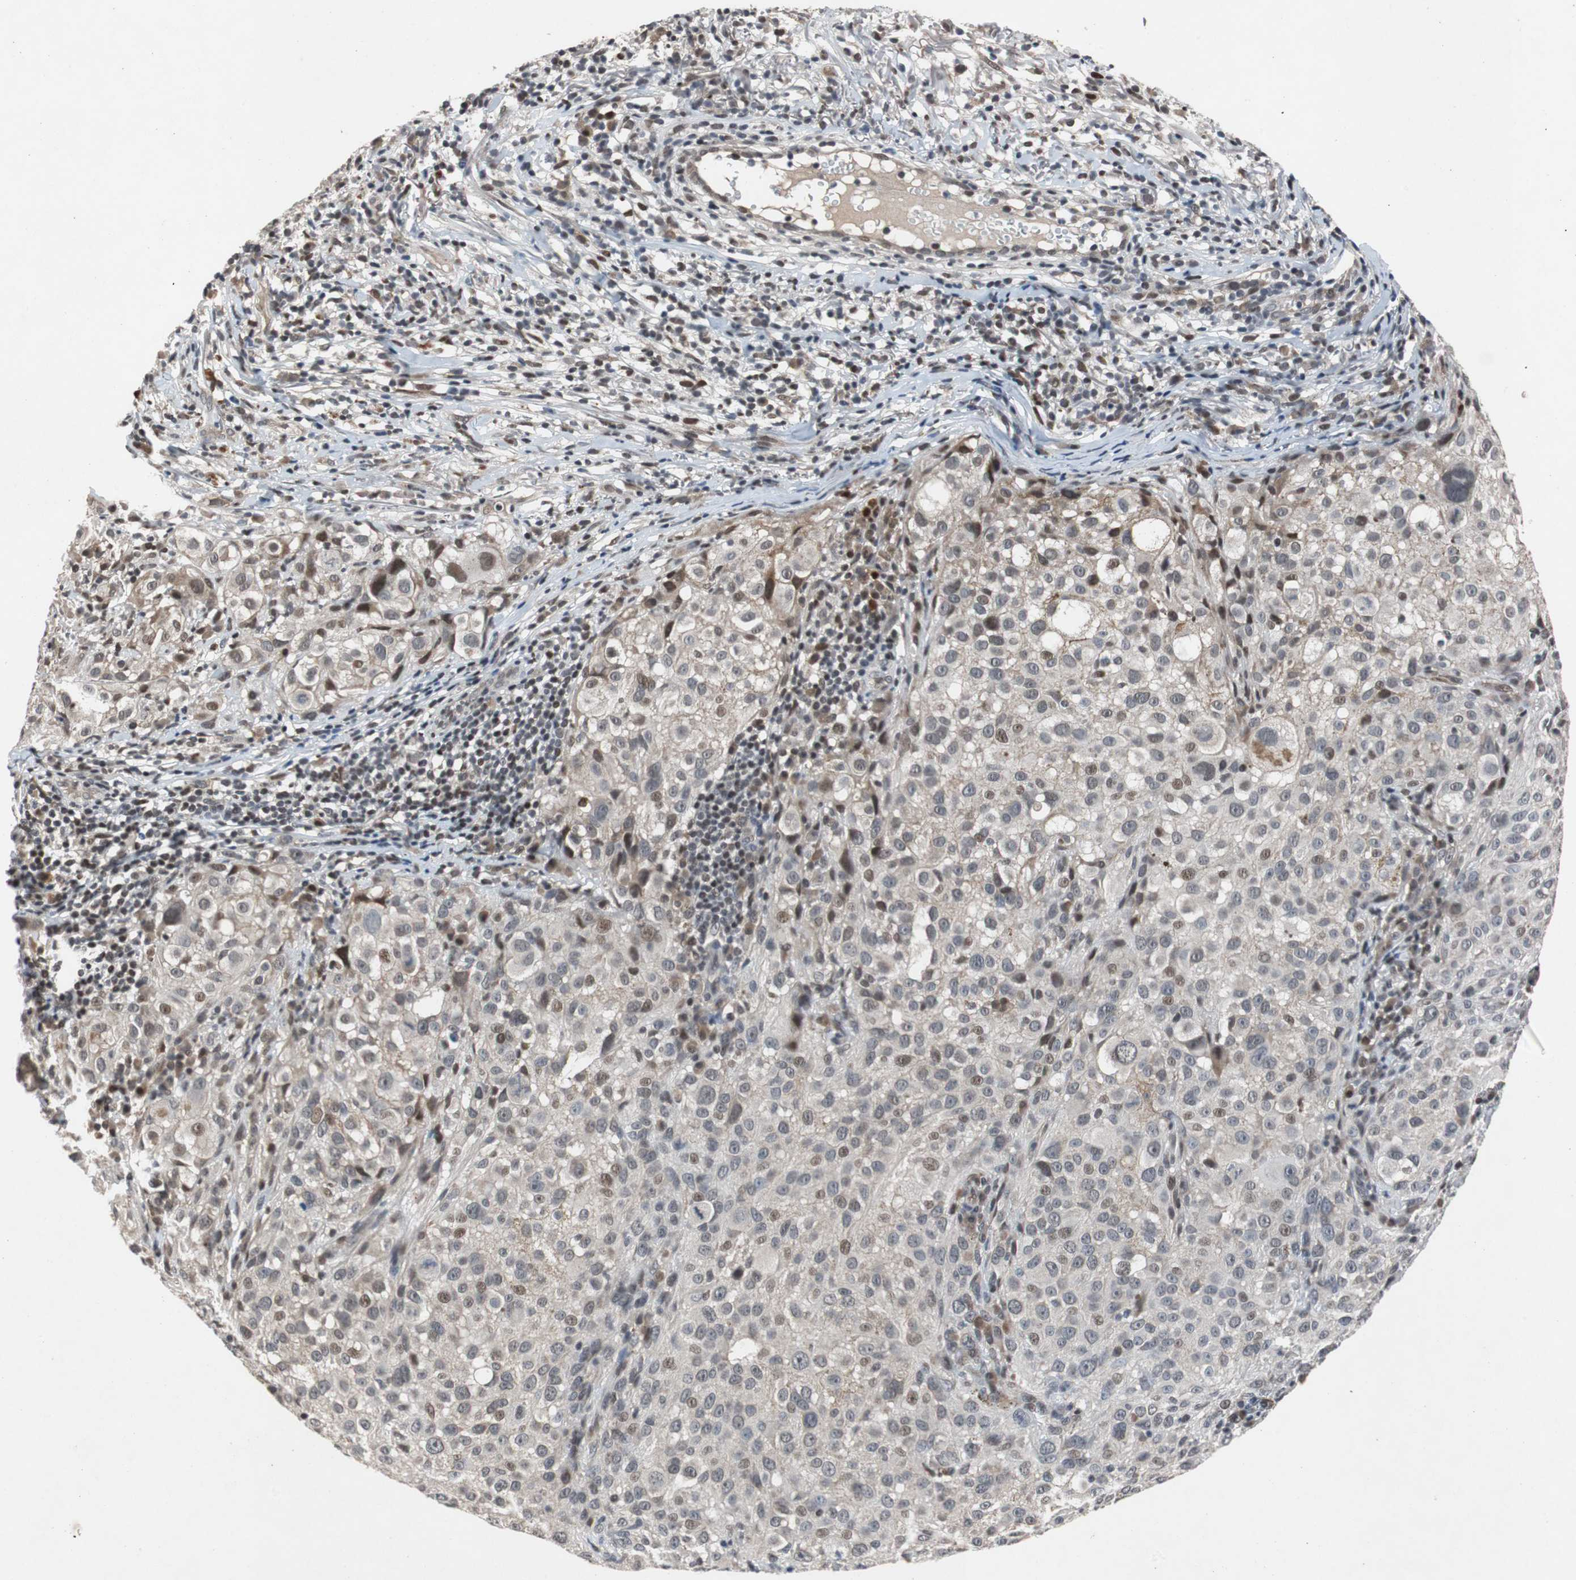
{"staining": {"intensity": "moderate", "quantity": "<25%", "location": "nuclear"}, "tissue": "melanoma", "cell_type": "Tumor cells", "image_type": "cancer", "snomed": [{"axis": "morphology", "description": "Necrosis, NOS"}, {"axis": "morphology", "description": "Malignant melanoma, NOS"}, {"axis": "topography", "description": "Skin"}], "caption": "A micrograph showing moderate nuclear positivity in approximately <25% of tumor cells in malignant melanoma, as visualized by brown immunohistochemical staining.", "gene": "TP63", "patient": {"sex": "female", "age": 87}}